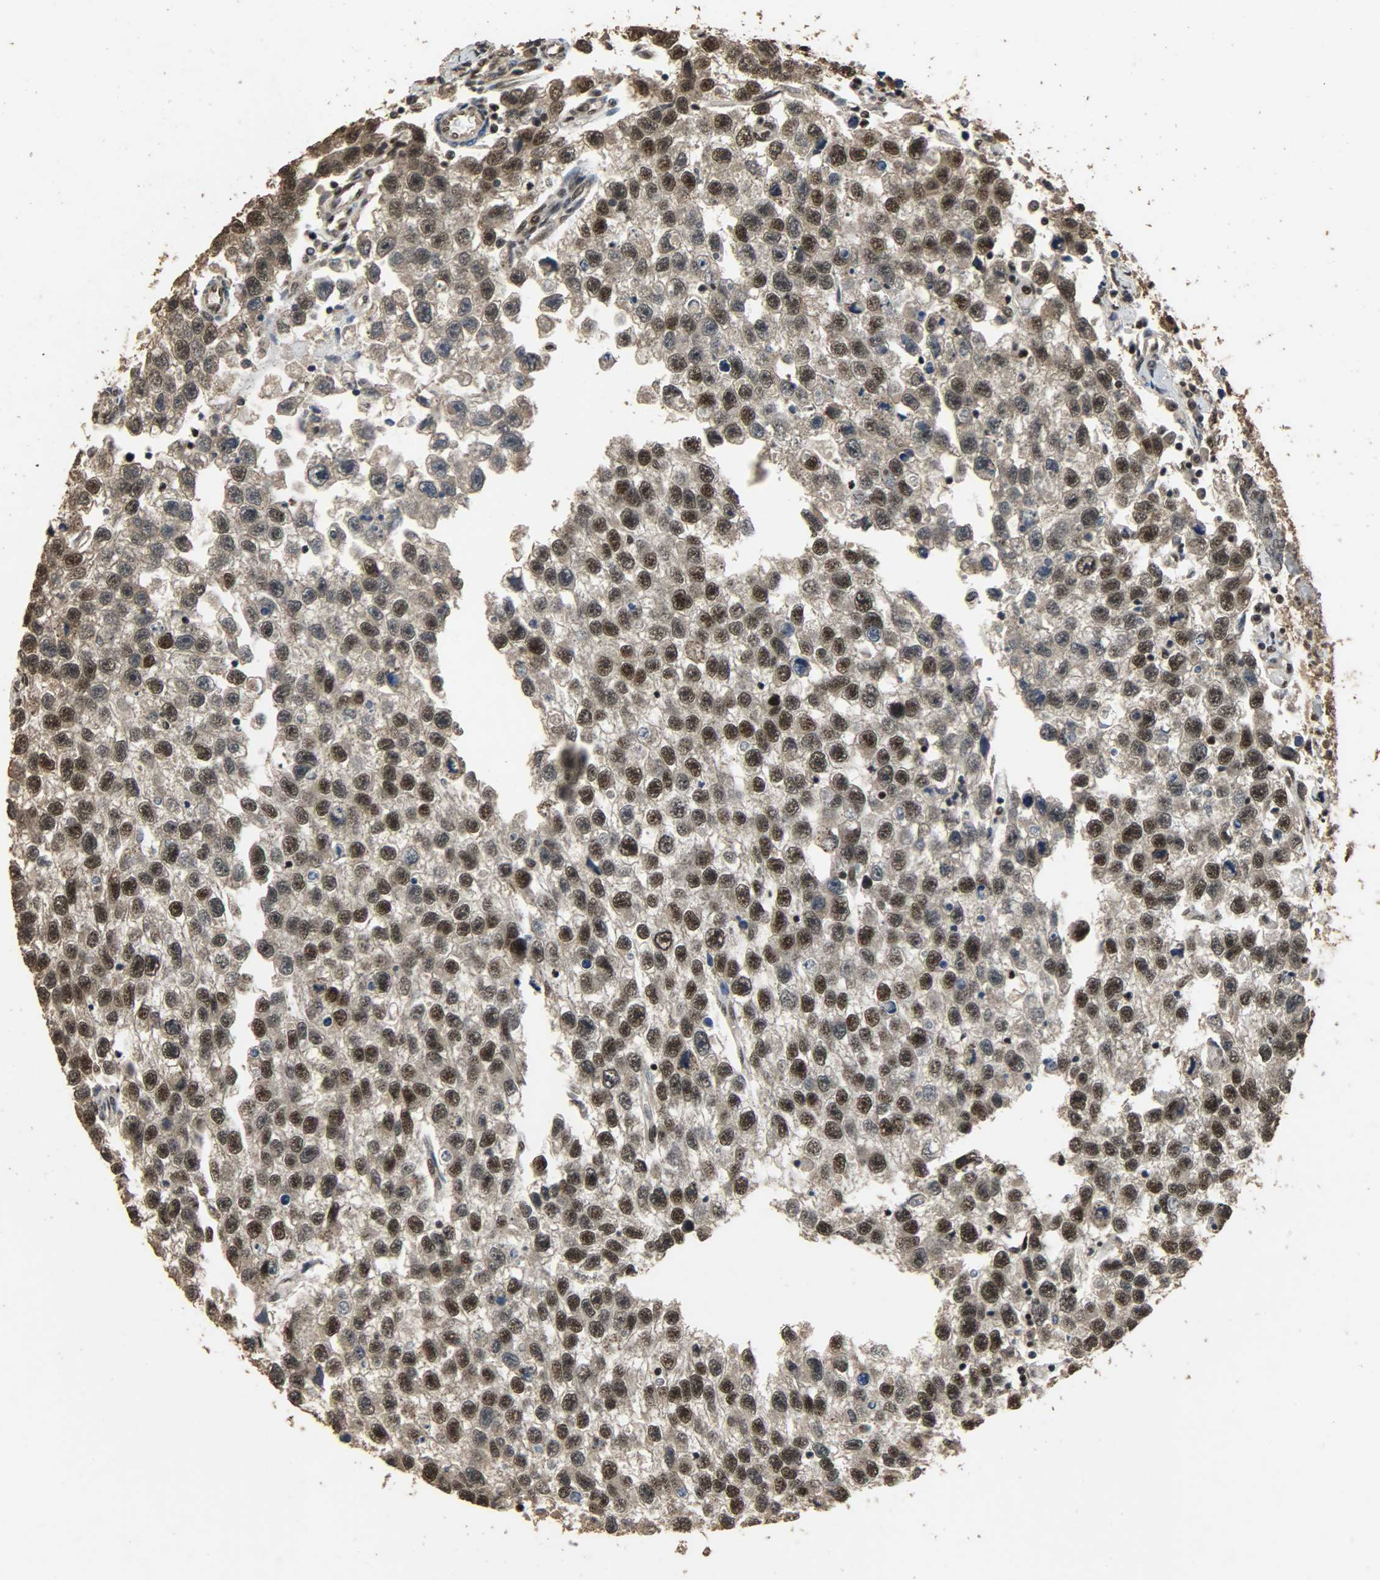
{"staining": {"intensity": "strong", "quantity": ">75%", "location": "cytoplasmic/membranous,nuclear"}, "tissue": "testis cancer", "cell_type": "Tumor cells", "image_type": "cancer", "snomed": [{"axis": "morphology", "description": "Seminoma, NOS"}, {"axis": "topography", "description": "Testis"}], "caption": "DAB immunohistochemical staining of human seminoma (testis) demonstrates strong cytoplasmic/membranous and nuclear protein expression in approximately >75% of tumor cells. Nuclei are stained in blue.", "gene": "CCNT2", "patient": {"sex": "male", "age": 33}}